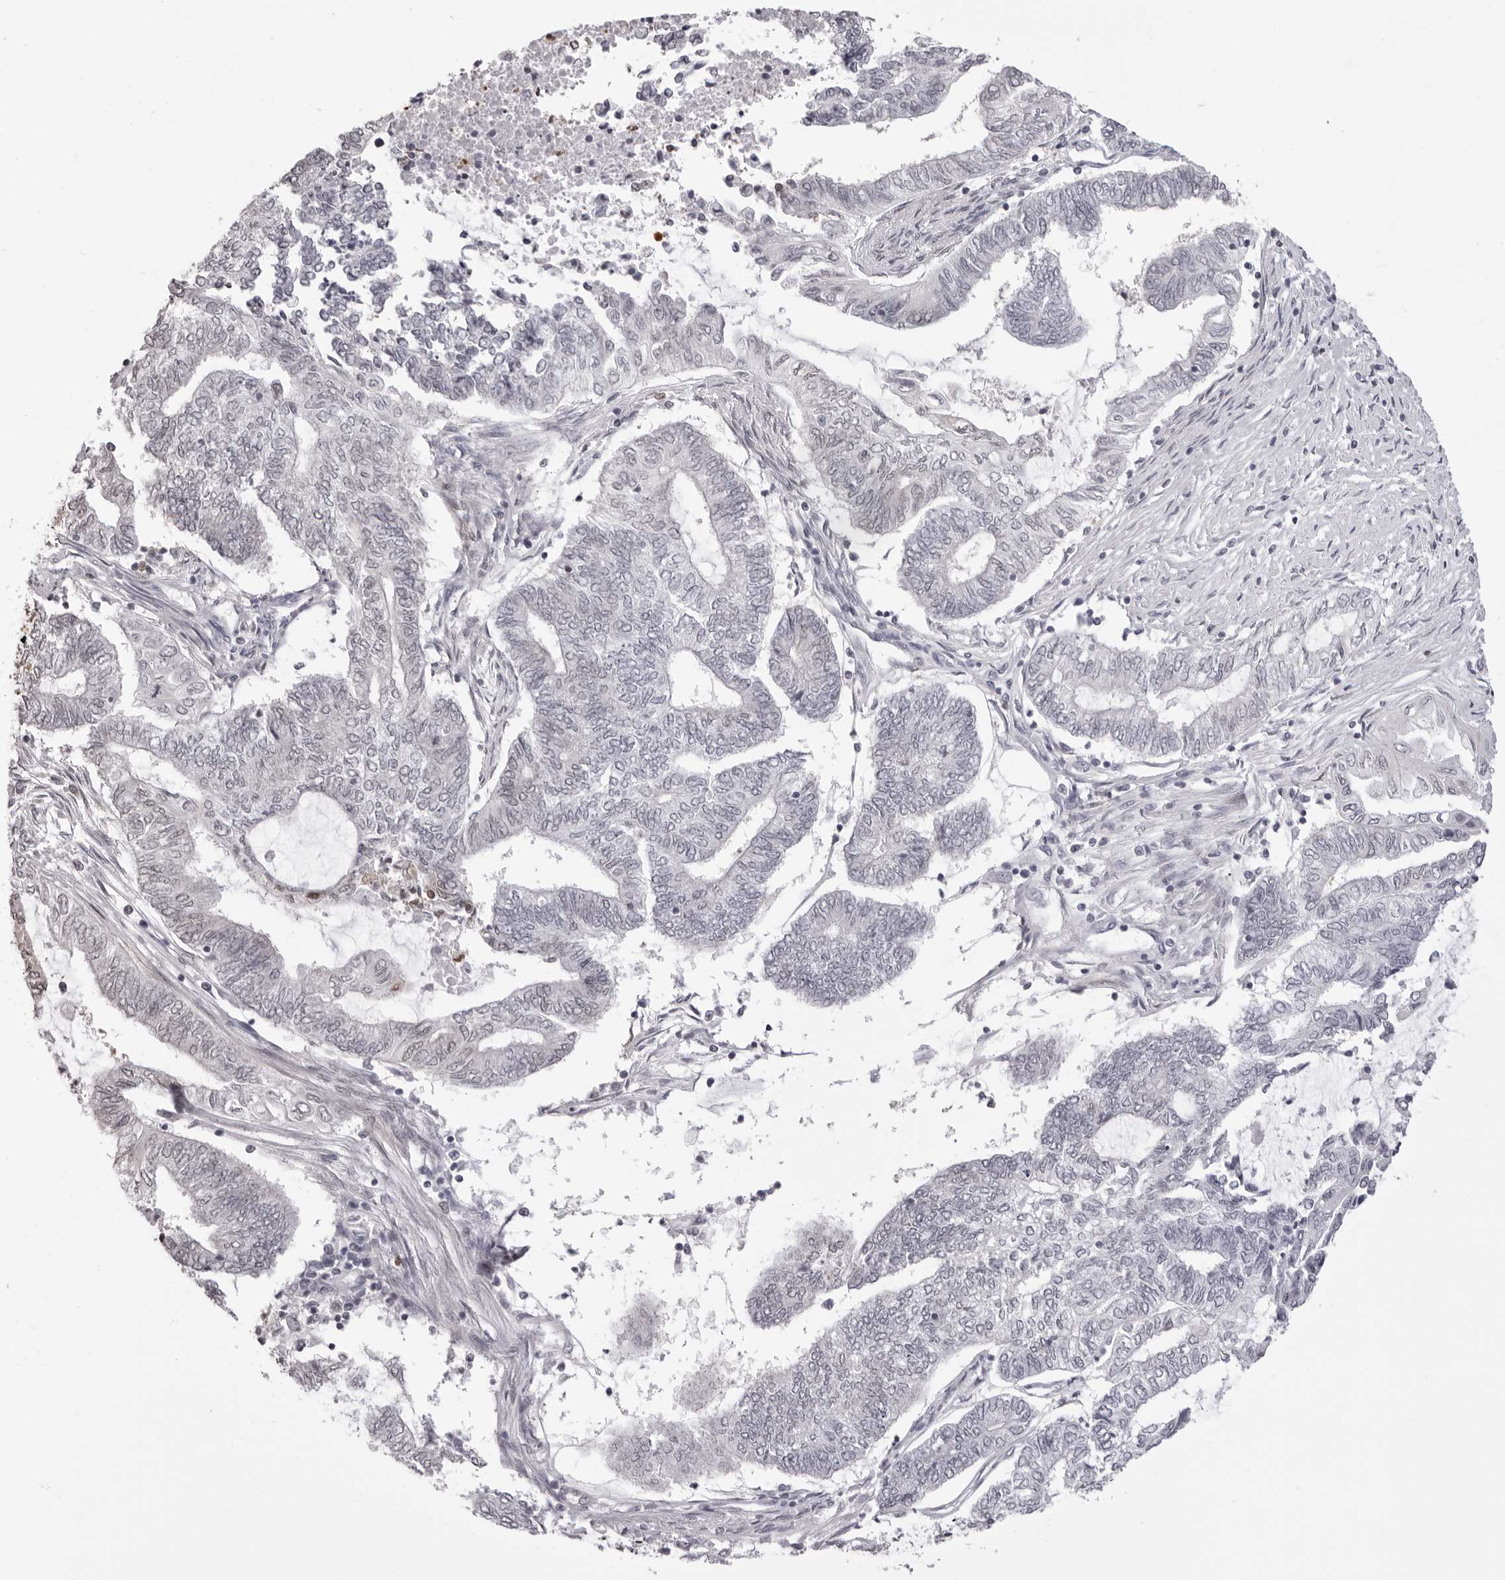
{"staining": {"intensity": "weak", "quantity": "<25%", "location": "nuclear"}, "tissue": "endometrial cancer", "cell_type": "Tumor cells", "image_type": "cancer", "snomed": [{"axis": "morphology", "description": "Adenocarcinoma, NOS"}, {"axis": "topography", "description": "Uterus"}, {"axis": "topography", "description": "Endometrium"}], "caption": "Tumor cells are negative for protein expression in human adenocarcinoma (endometrial).", "gene": "HSPA4", "patient": {"sex": "female", "age": 70}}